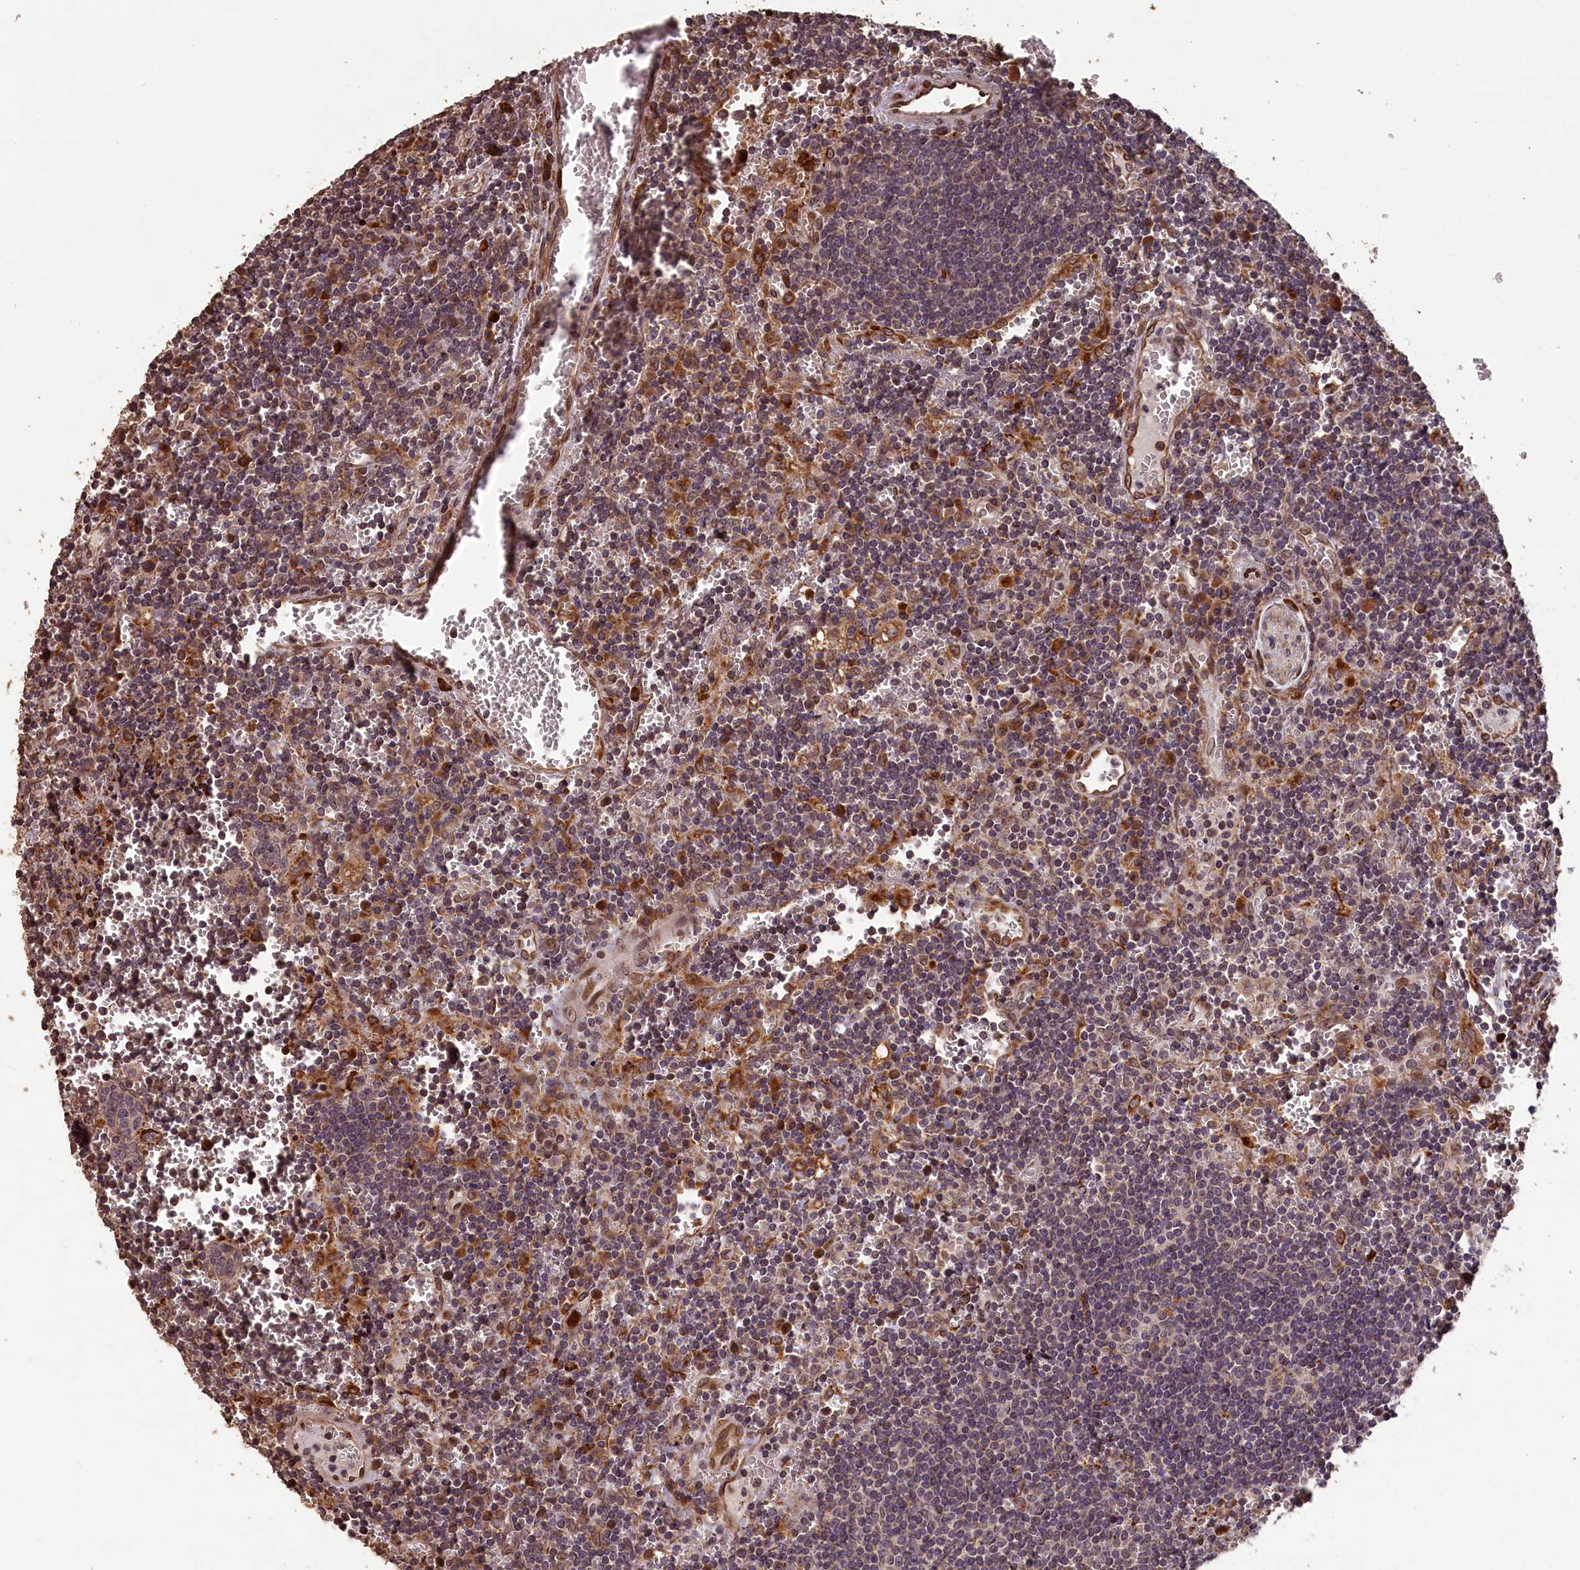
{"staining": {"intensity": "moderate", "quantity": "<25%", "location": "cytoplasmic/membranous"}, "tissue": "lymph node", "cell_type": "Germinal center cells", "image_type": "normal", "snomed": [{"axis": "morphology", "description": "Normal tissue, NOS"}, {"axis": "topography", "description": "Lymph node"}], "caption": "A micrograph of human lymph node stained for a protein reveals moderate cytoplasmic/membranous brown staining in germinal center cells. The staining is performed using DAB brown chromogen to label protein expression. The nuclei are counter-stained blue using hematoxylin.", "gene": "SLC38A7", "patient": {"sex": "female", "age": 73}}